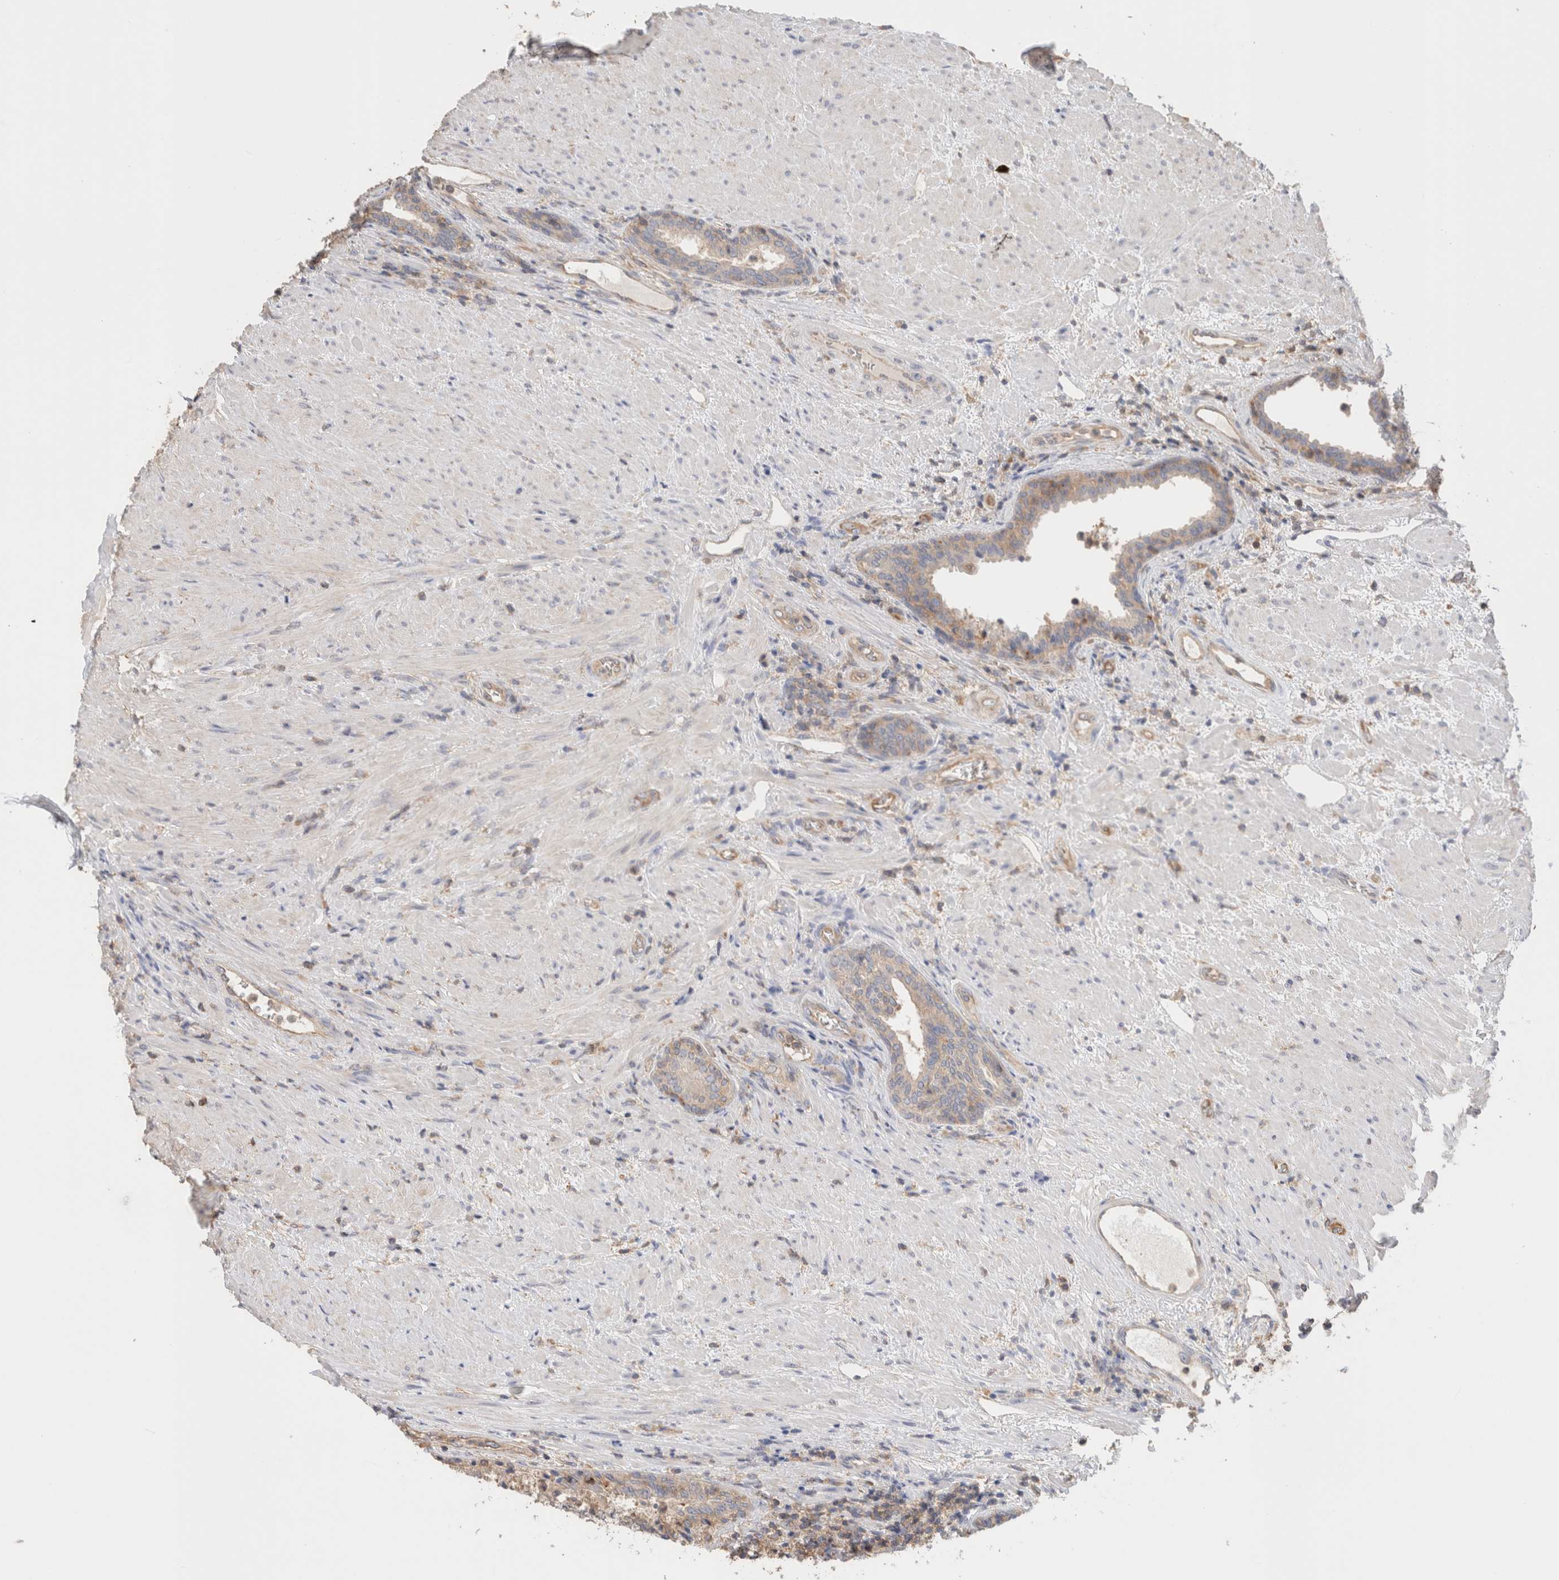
{"staining": {"intensity": "weak", "quantity": ">75%", "location": "cytoplasmic/membranous"}, "tissue": "prostate", "cell_type": "Glandular cells", "image_type": "normal", "snomed": [{"axis": "morphology", "description": "Normal tissue, NOS"}, {"axis": "topography", "description": "Prostate"}], "caption": "A high-resolution image shows immunohistochemistry staining of benign prostate, which exhibits weak cytoplasmic/membranous positivity in about >75% of glandular cells. The staining is performed using DAB brown chromogen to label protein expression. The nuclei are counter-stained blue using hematoxylin.", "gene": "CFAP418", "patient": {"sex": "male", "age": 76}}